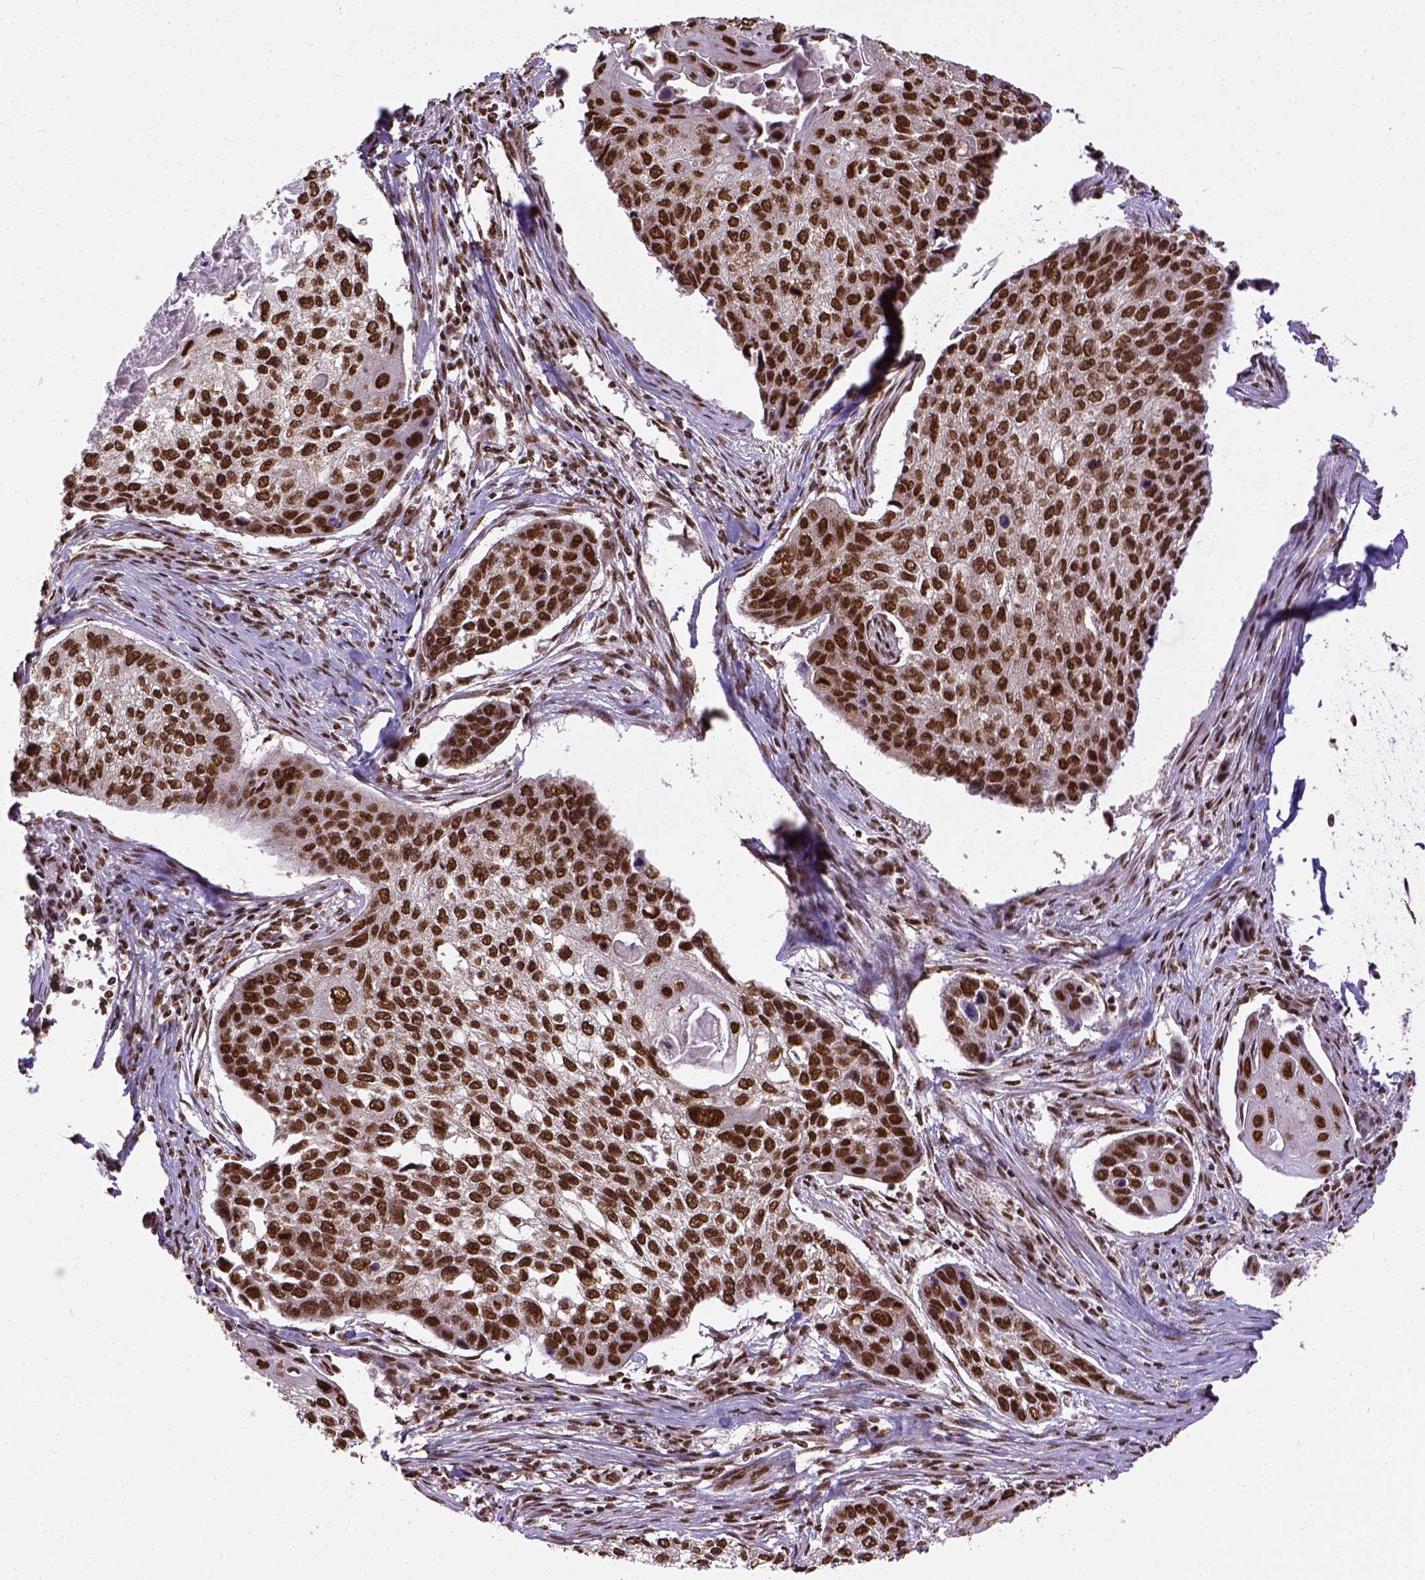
{"staining": {"intensity": "strong", "quantity": ">75%", "location": "nuclear"}, "tissue": "lung cancer", "cell_type": "Tumor cells", "image_type": "cancer", "snomed": [{"axis": "morphology", "description": "Squamous cell carcinoma, NOS"}, {"axis": "morphology", "description": "Squamous cell carcinoma, metastatic, NOS"}, {"axis": "topography", "description": "Lung"}], "caption": "Tumor cells display strong nuclear expression in approximately >75% of cells in lung squamous cell carcinoma.", "gene": "NACC1", "patient": {"sex": "male", "age": 63}}